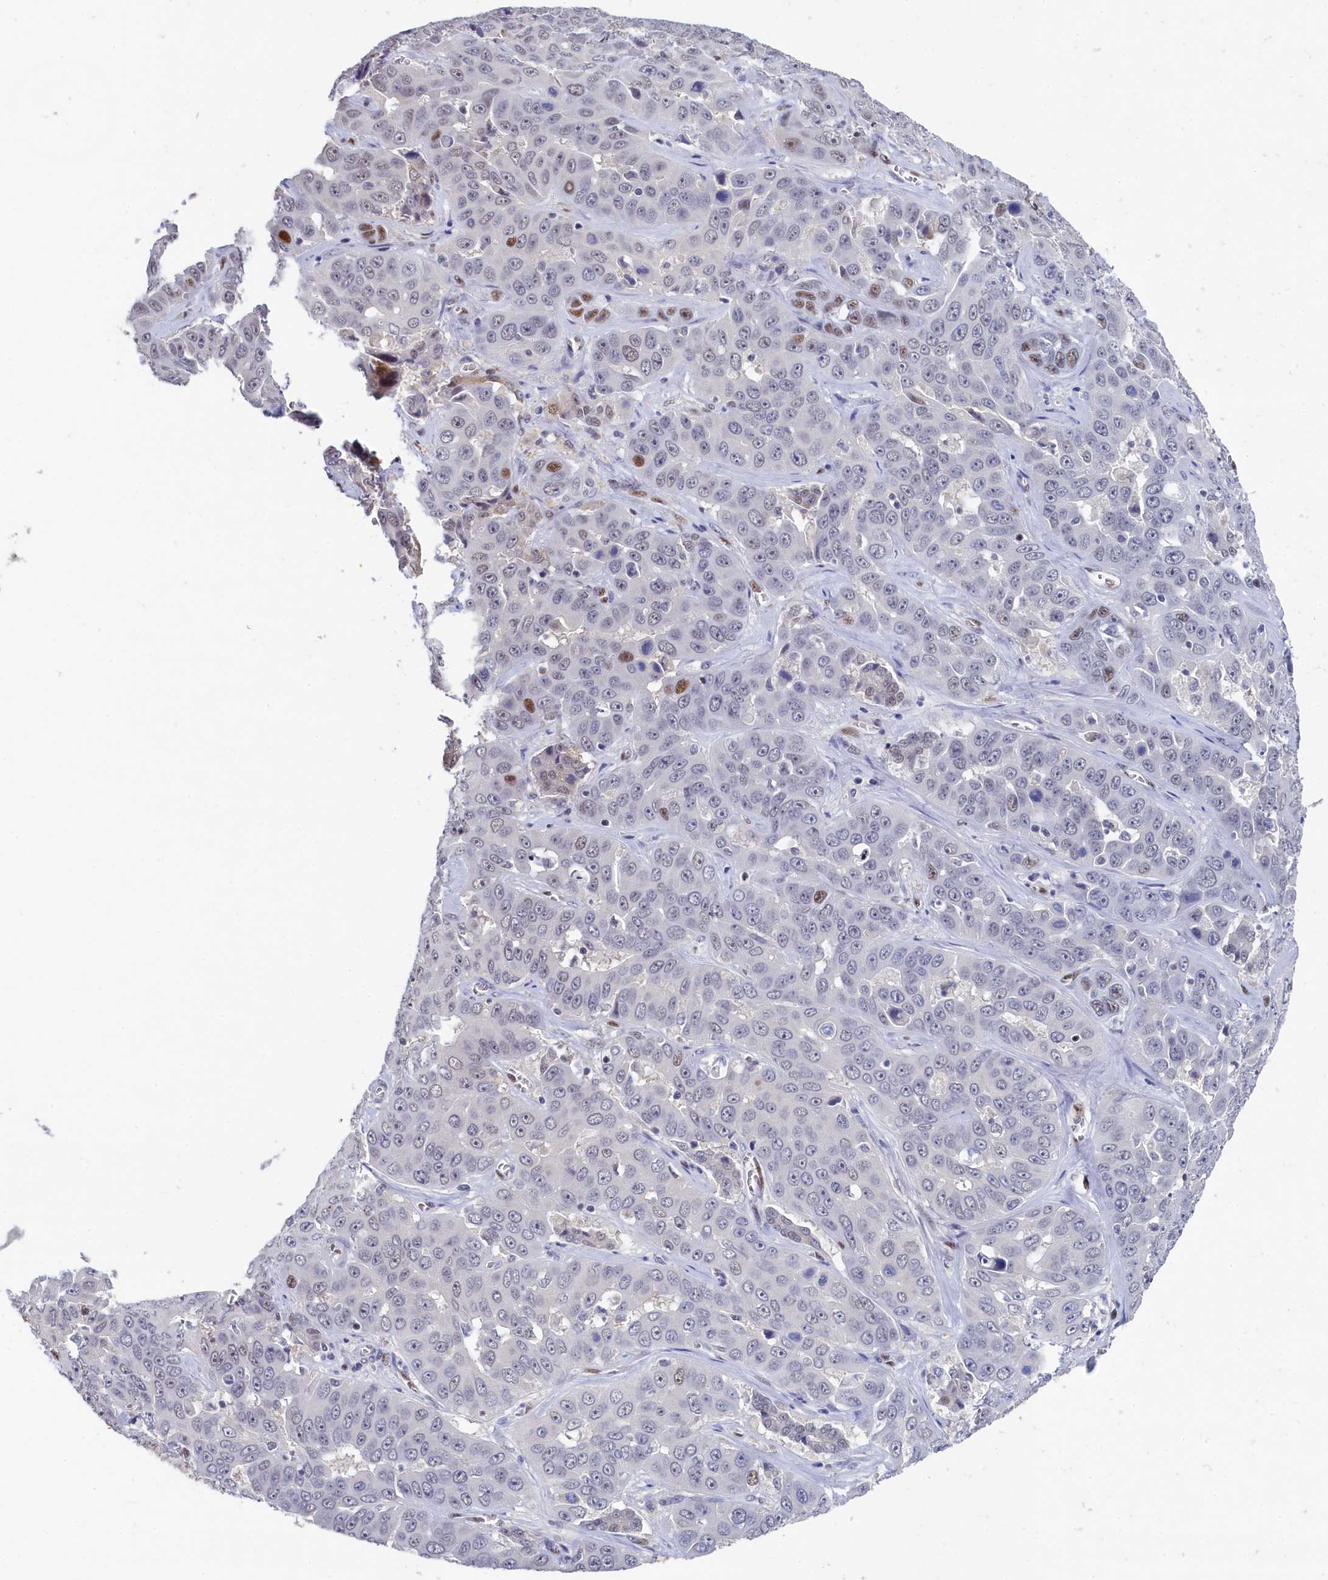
{"staining": {"intensity": "moderate", "quantity": "<25%", "location": "nuclear"}, "tissue": "liver cancer", "cell_type": "Tumor cells", "image_type": "cancer", "snomed": [{"axis": "morphology", "description": "Cholangiocarcinoma"}, {"axis": "topography", "description": "Liver"}], "caption": "Immunohistochemistry (DAB (3,3'-diaminobenzidine)) staining of human cholangiocarcinoma (liver) shows moderate nuclear protein expression in about <25% of tumor cells.", "gene": "MOSPD3", "patient": {"sex": "female", "age": 52}}